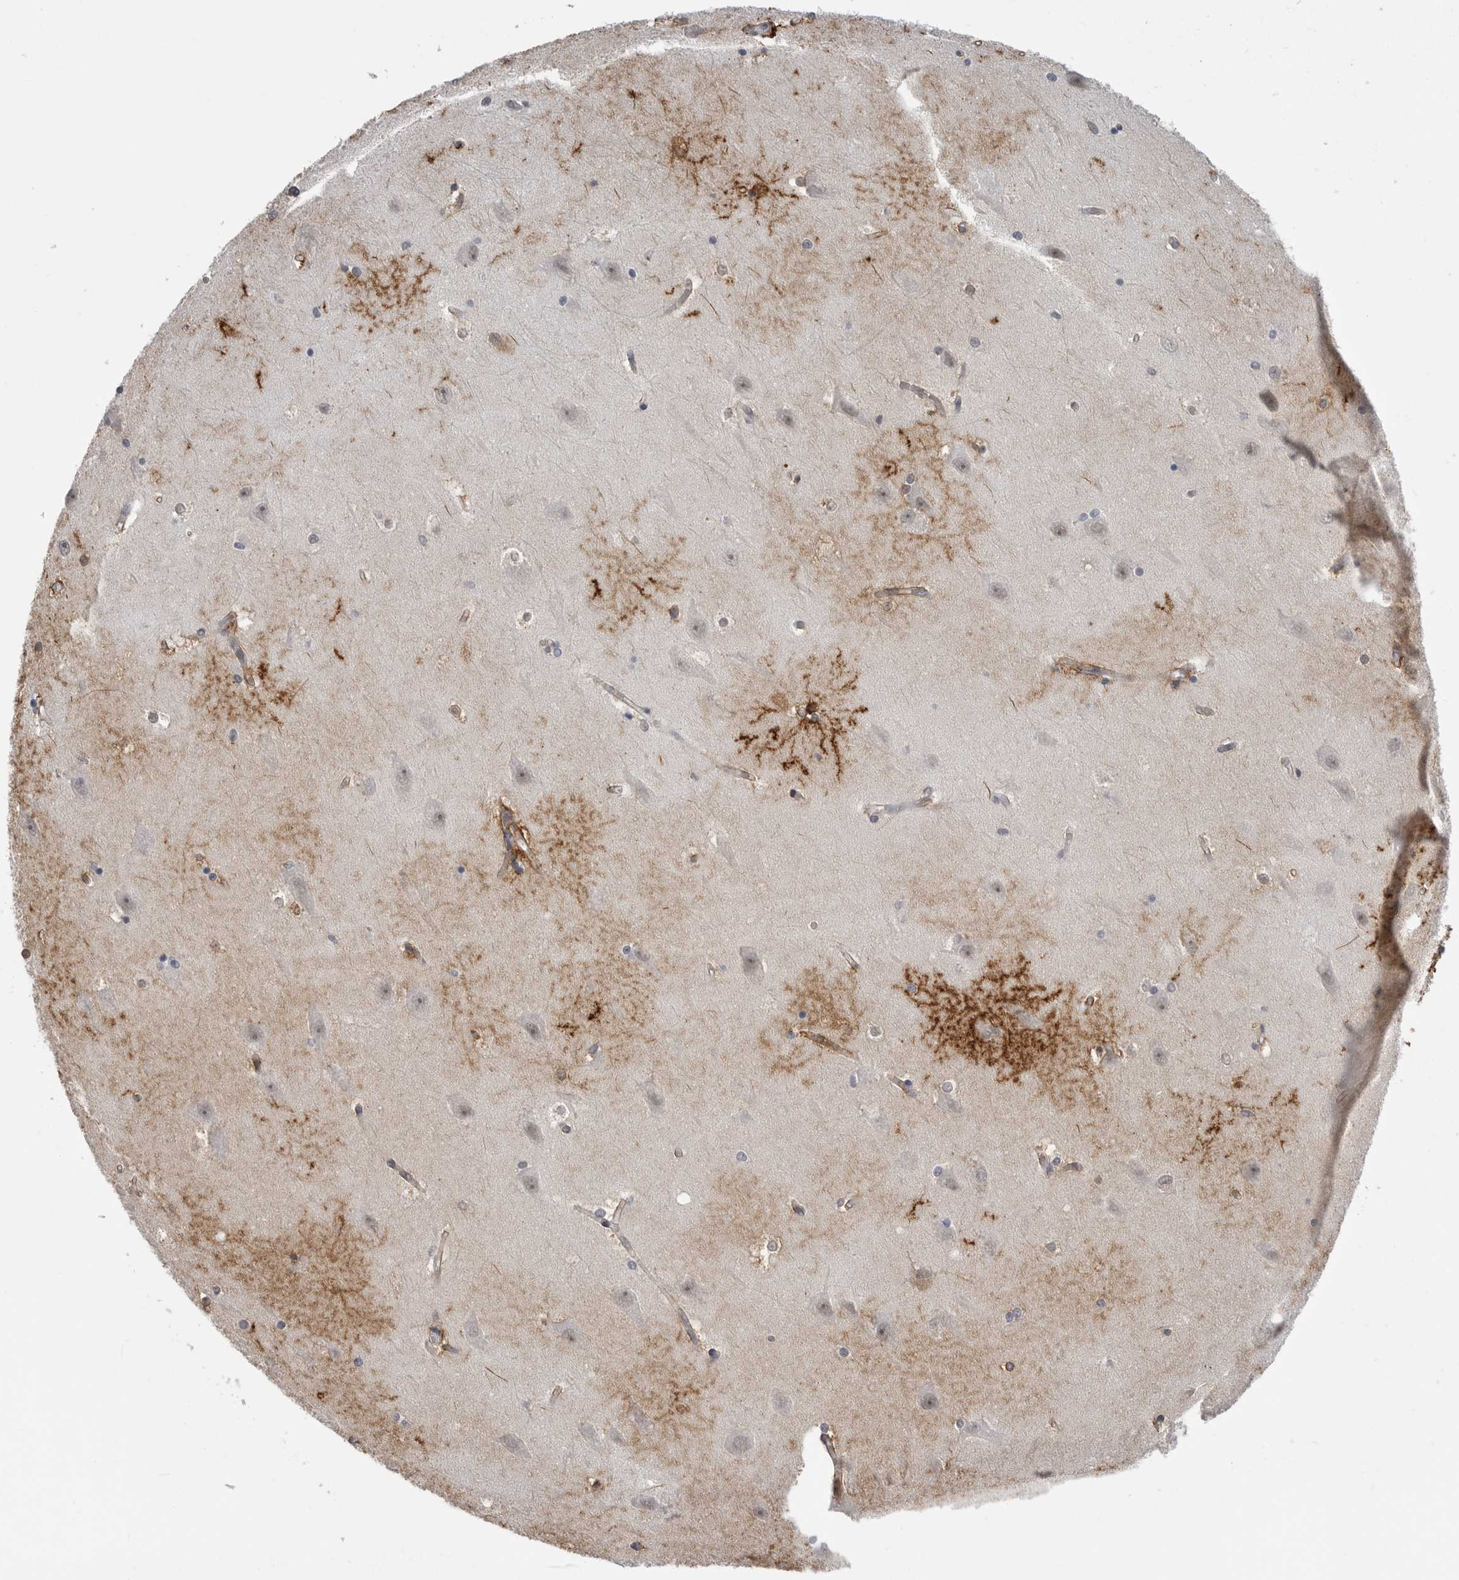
{"staining": {"intensity": "strong", "quantity": "<25%", "location": "cytoplasmic/membranous"}, "tissue": "hippocampus", "cell_type": "Glial cells", "image_type": "normal", "snomed": [{"axis": "morphology", "description": "Normal tissue, NOS"}, {"axis": "topography", "description": "Hippocampus"}], "caption": "High-magnification brightfield microscopy of benign hippocampus stained with DAB (brown) and counterstained with hematoxylin (blue). glial cells exhibit strong cytoplasmic/membranous staining is appreciated in about<25% of cells. Using DAB (3,3'-diaminobenzidine) (brown) and hematoxylin (blue) stains, captured at high magnification using brightfield microscopy.", "gene": "PLEKHF1", "patient": {"sex": "male", "age": 45}}